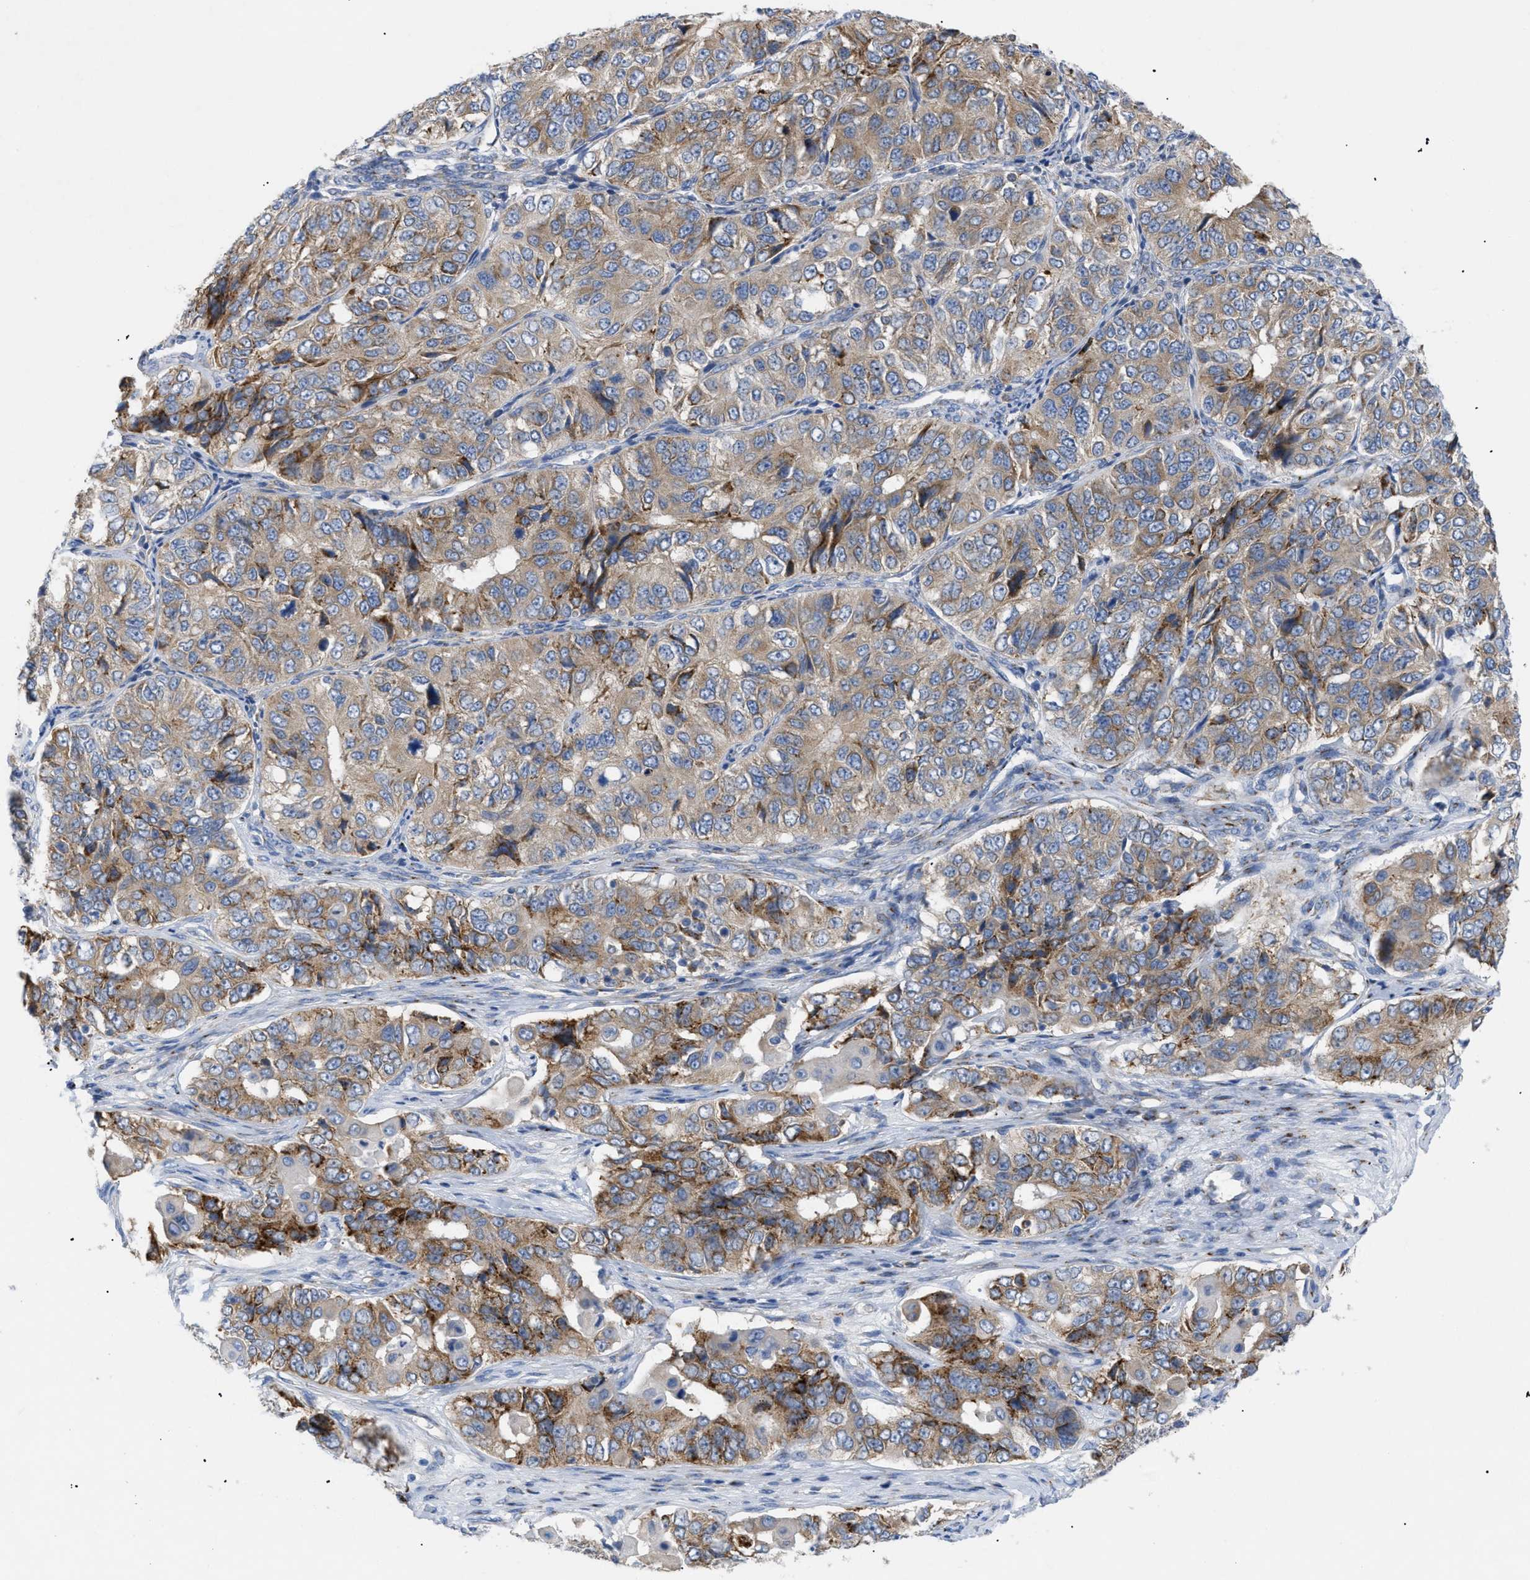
{"staining": {"intensity": "moderate", "quantity": ">75%", "location": "cytoplasmic/membranous"}, "tissue": "ovarian cancer", "cell_type": "Tumor cells", "image_type": "cancer", "snomed": [{"axis": "morphology", "description": "Carcinoma, endometroid"}, {"axis": "topography", "description": "Ovary"}], "caption": "Immunohistochemistry (DAB (3,3'-diaminobenzidine)) staining of human ovarian cancer (endometroid carcinoma) shows moderate cytoplasmic/membranous protein expression in about >75% of tumor cells. The protein of interest is stained brown, and the nuclei are stained in blue (DAB (3,3'-diaminobenzidine) IHC with brightfield microscopy, high magnification).", "gene": "SLC50A1", "patient": {"sex": "female", "age": 51}}